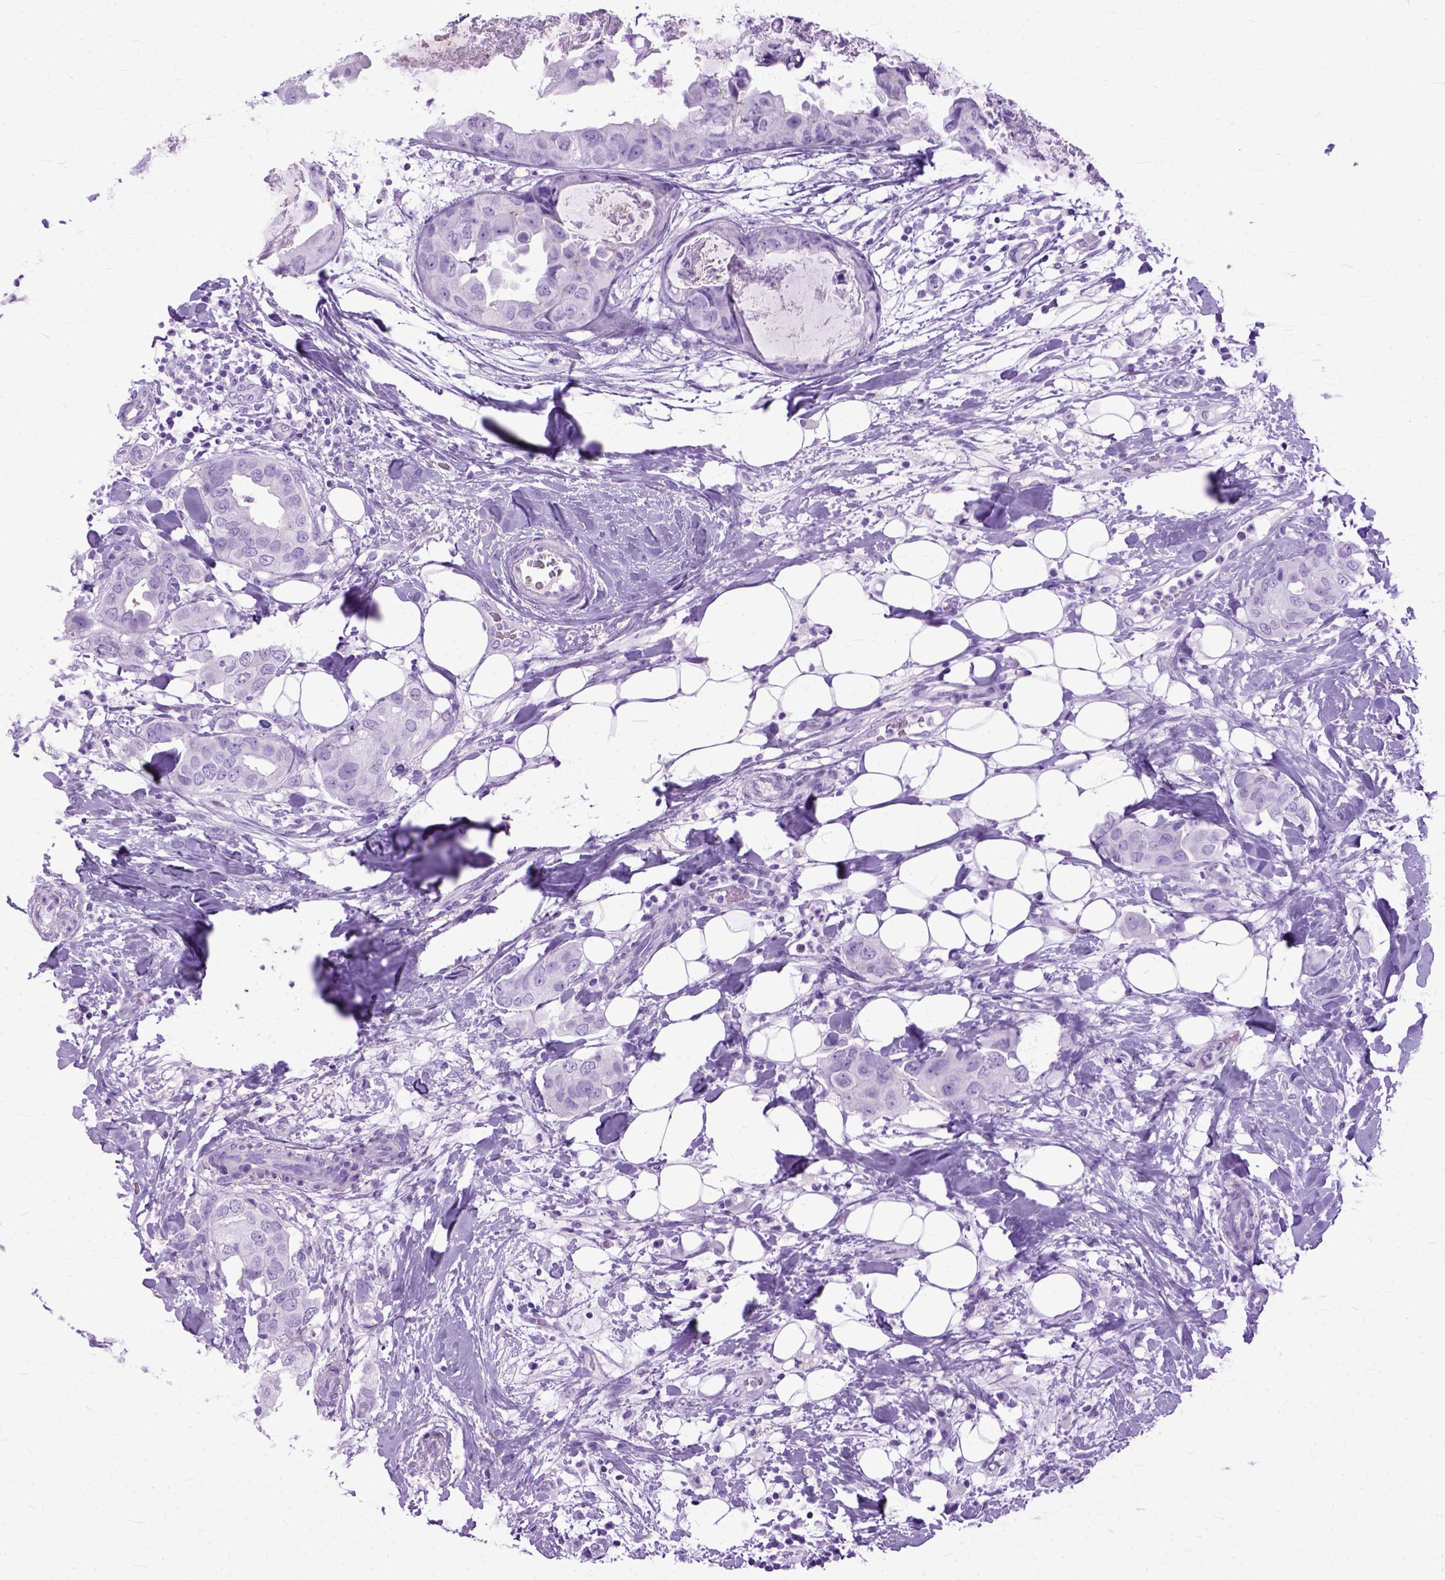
{"staining": {"intensity": "negative", "quantity": "none", "location": "none"}, "tissue": "breast cancer", "cell_type": "Tumor cells", "image_type": "cancer", "snomed": [{"axis": "morphology", "description": "Normal tissue, NOS"}, {"axis": "morphology", "description": "Duct carcinoma"}, {"axis": "topography", "description": "Breast"}], "caption": "An IHC histopathology image of breast intraductal carcinoma is shown. There is no staining in tumor cells of breast intraductal carcinoma.", "gene": "GNGT1", "patient": {"sex": "female", "age": 40}}